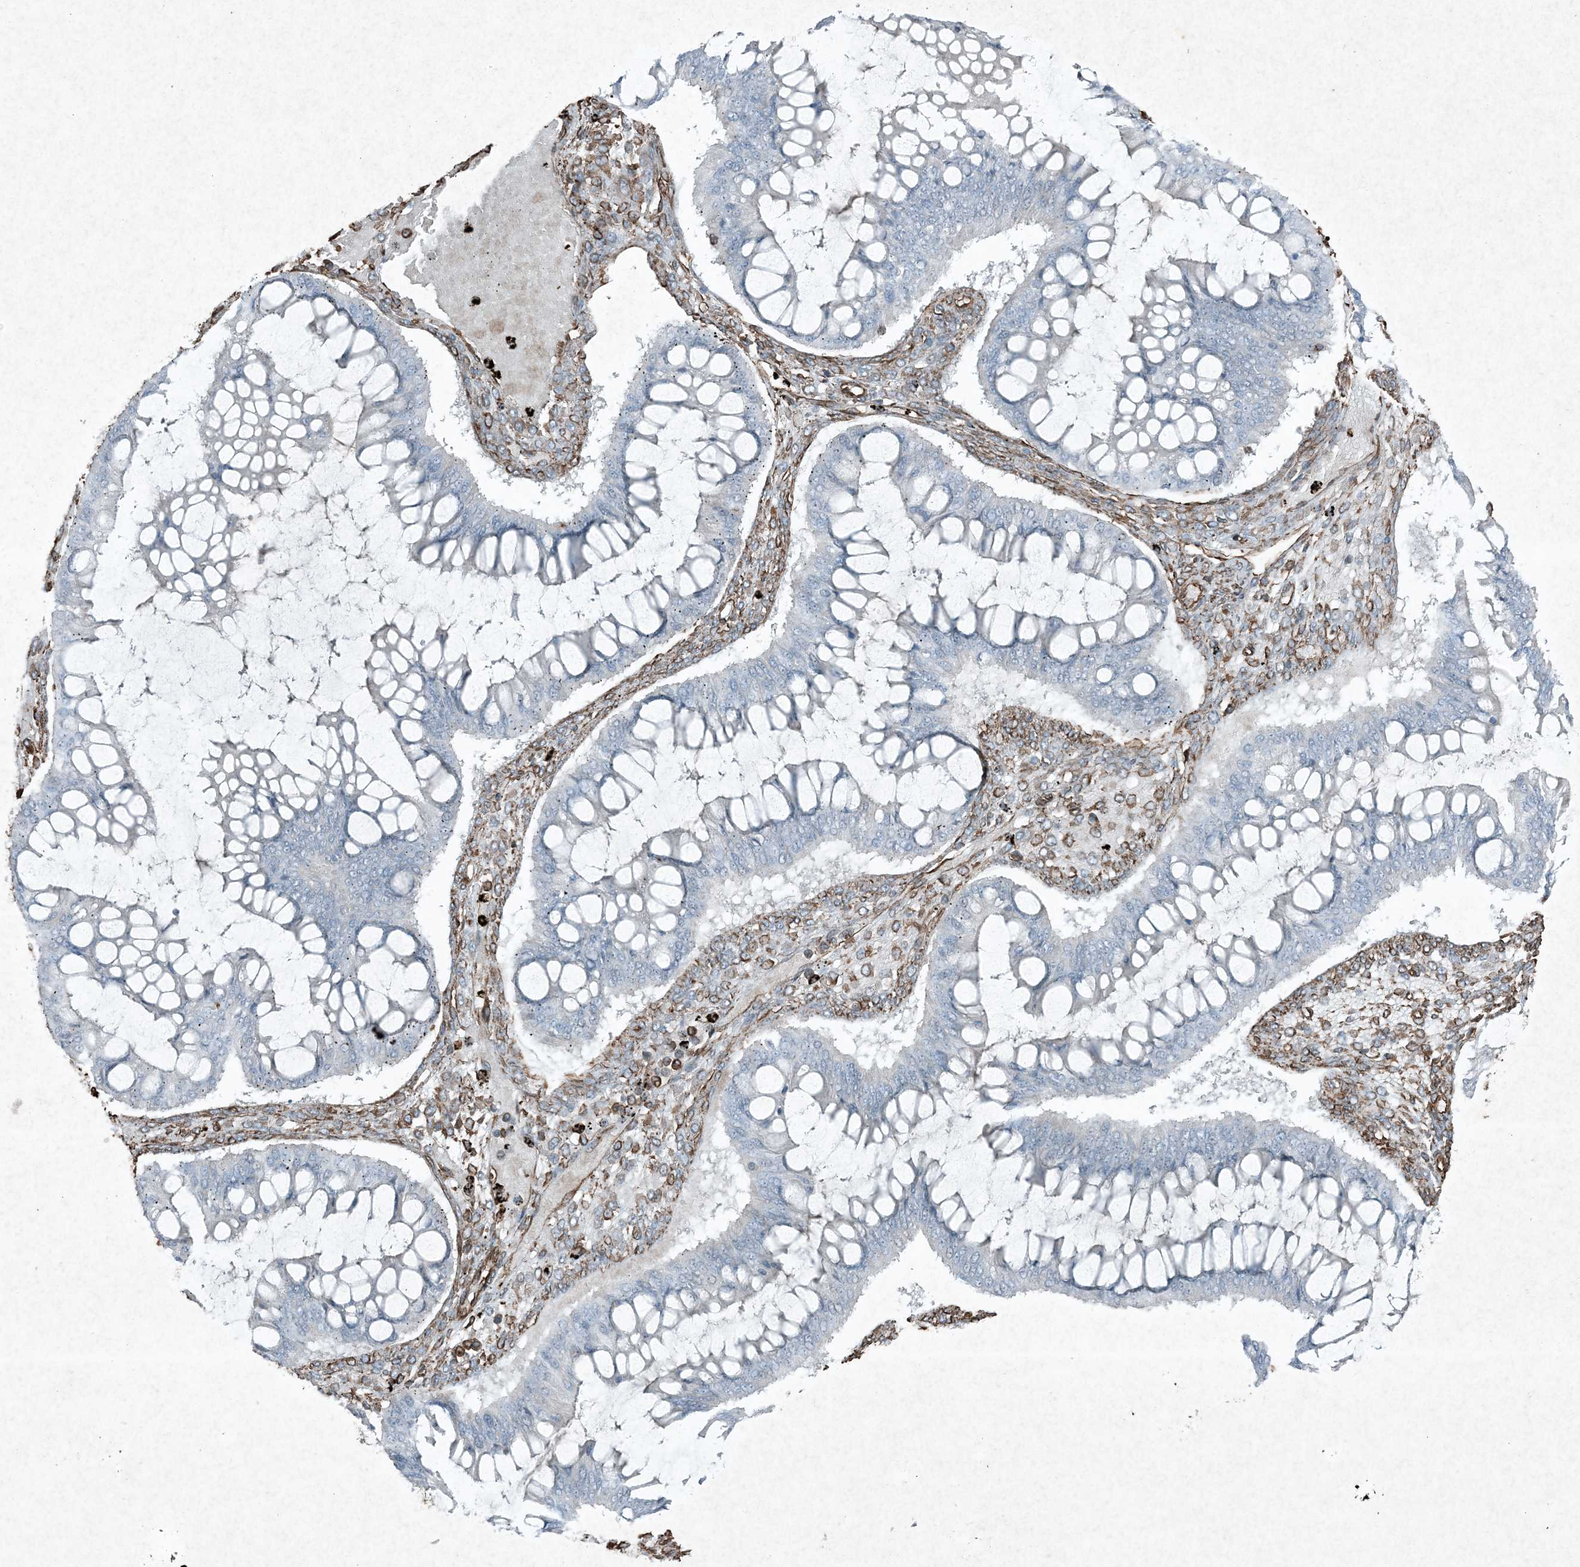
{"staining": {"intensity": "negative", "quantity": "none", "location": "none"}, "tissue": "ovarian cancer", "cell_type": "Tumor cells", "image_type": "cancer", "snomed": [{"axis": "morphology", "description": "Cystadenocarcinoma, mucinous, NOS"}, {"axis": "topography", "description": "Ovary"}], "caption": "The histopathology image displays no significant expression in tumor cells of mucinous cystadenocarcinoma (ovarian). (IHC, brightfield microscopy, high magnification).", "gene": "RYK", "patient": {"sex": "female", "age": 73}}